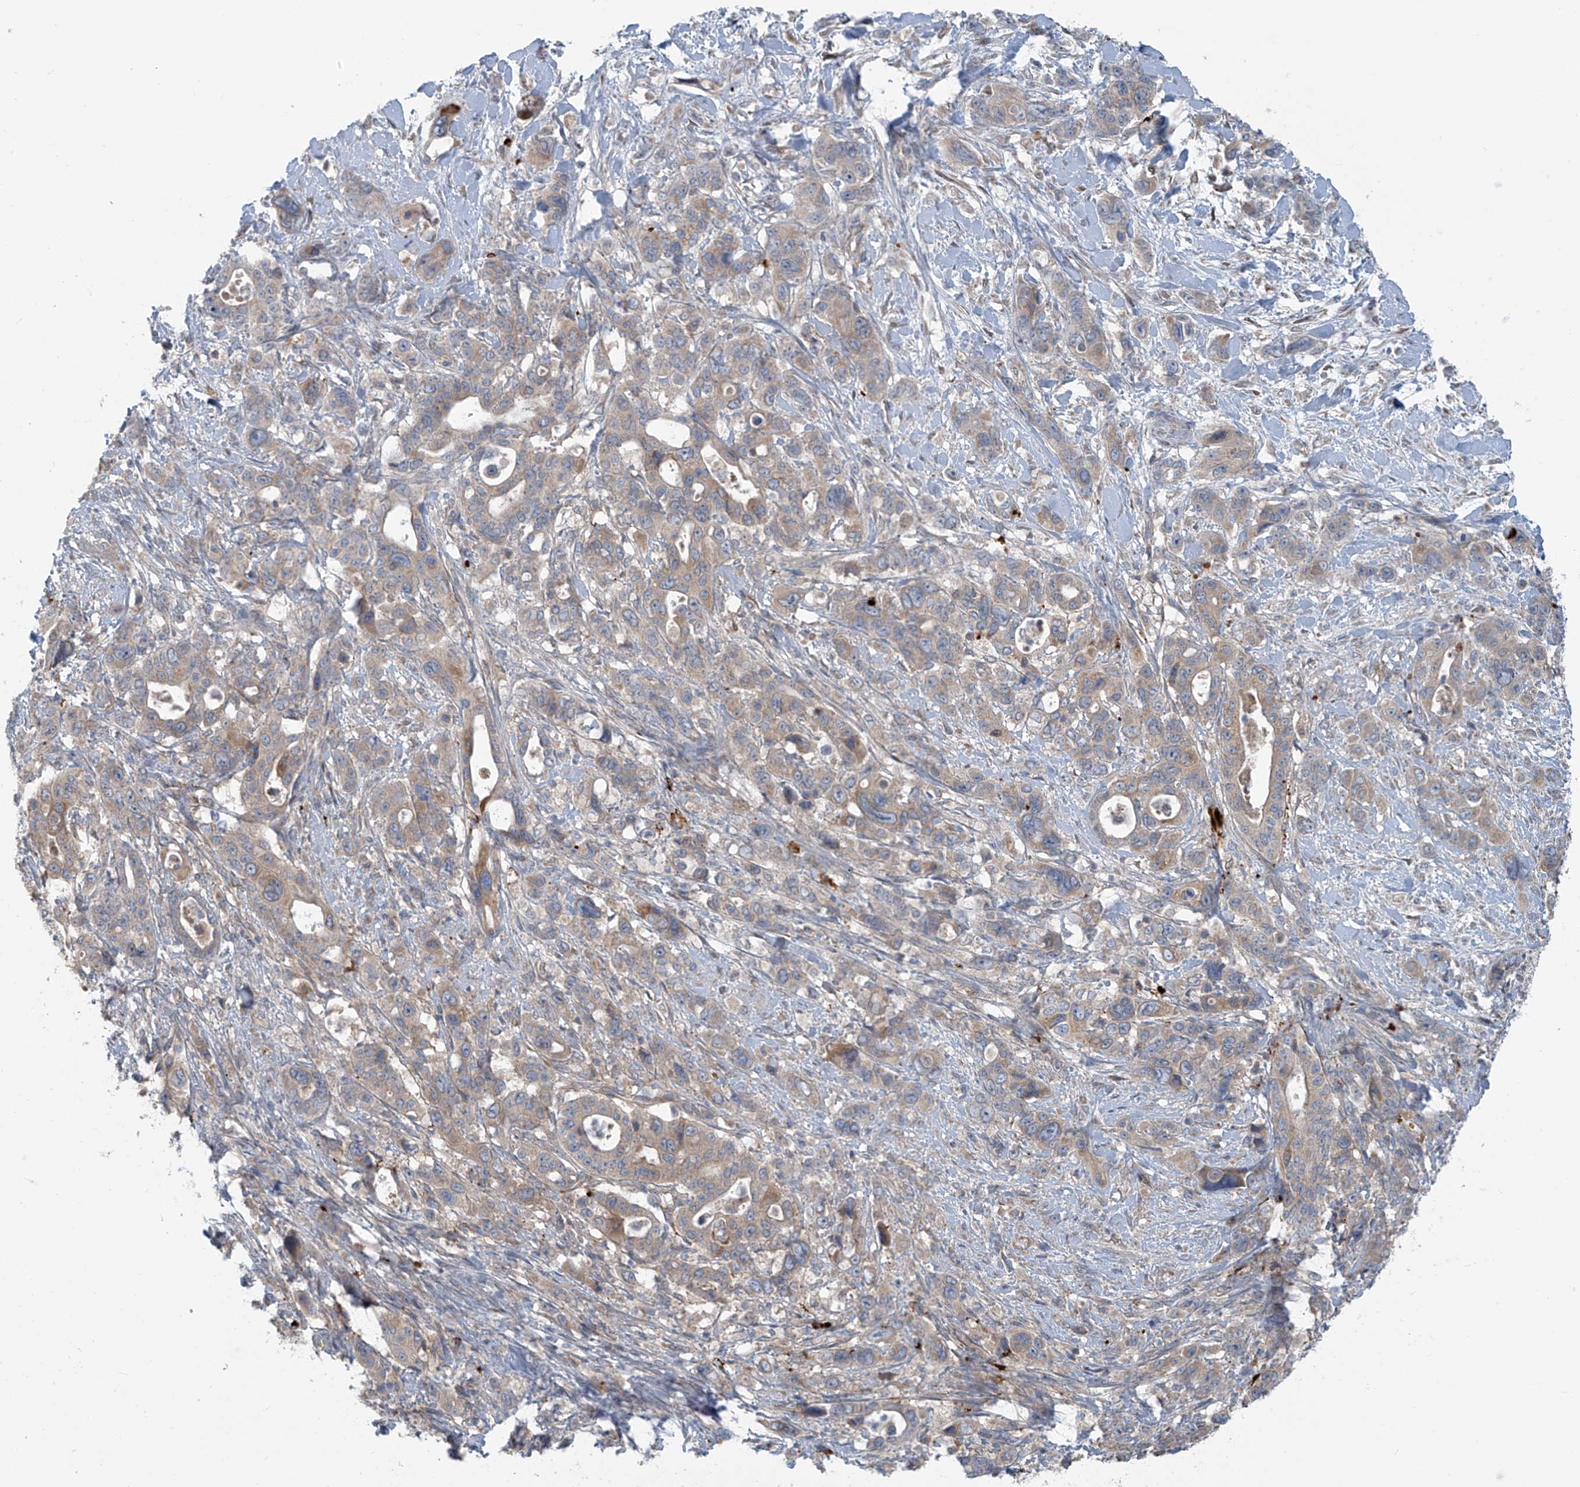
{"staining": {"intensity": "moderate", "quantity": ">75%", "location": "cytoplasmic/membranous"}, "tissue": "pancreatic cancer", "cell_type": "Tumor cells", "image_type": "cancer", "snomed": [{"axis": "morphology", "description": "Adenocarcinoma, NOS"}, {"axis": "topography", "description": "Pancreas"}], "caption": "Protein staining of adenocarcinoma (pancreatic) tissue displays moderate cytoplasmic/membranous positivity in approximately >75% of tumor cells.", "gene": "LZTS3", "patient": {"sex": "male", "age": 46}}